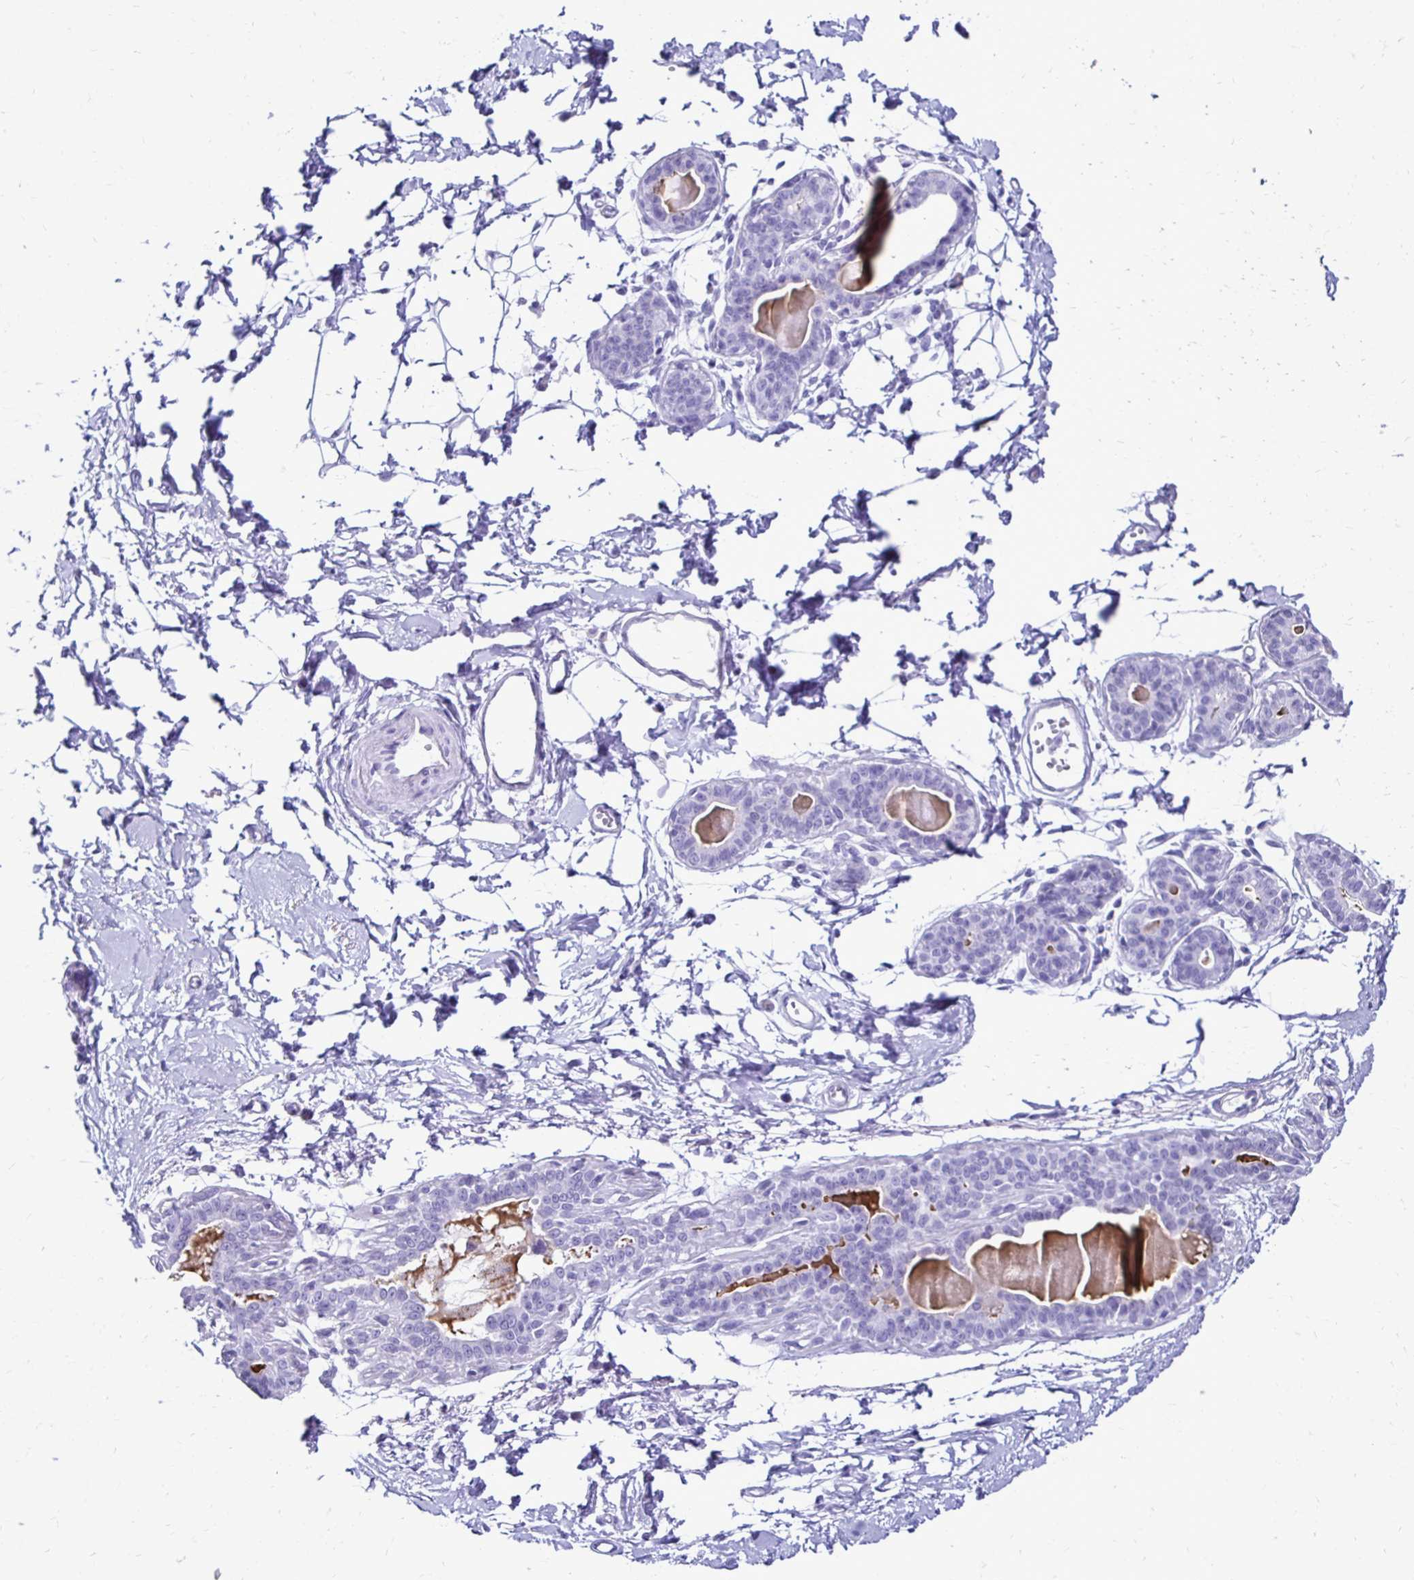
{"staining": {"intensity": "negative", "quantity": "none", "location": "none"}, "tissue": "breast", "cell_type": "Adipocytes", "image_type": "normal", "snomed": [{"axis": "morphology", "description": "Normal tissue, NOS"}, {"axis": "topography", "description": "Breast"}], "caption": "This is an immunohistochemistry image of benign breast. There is no staining in adipocytes.", "gene": "CST5", "patient": {"sex": "female", "age": 45}}